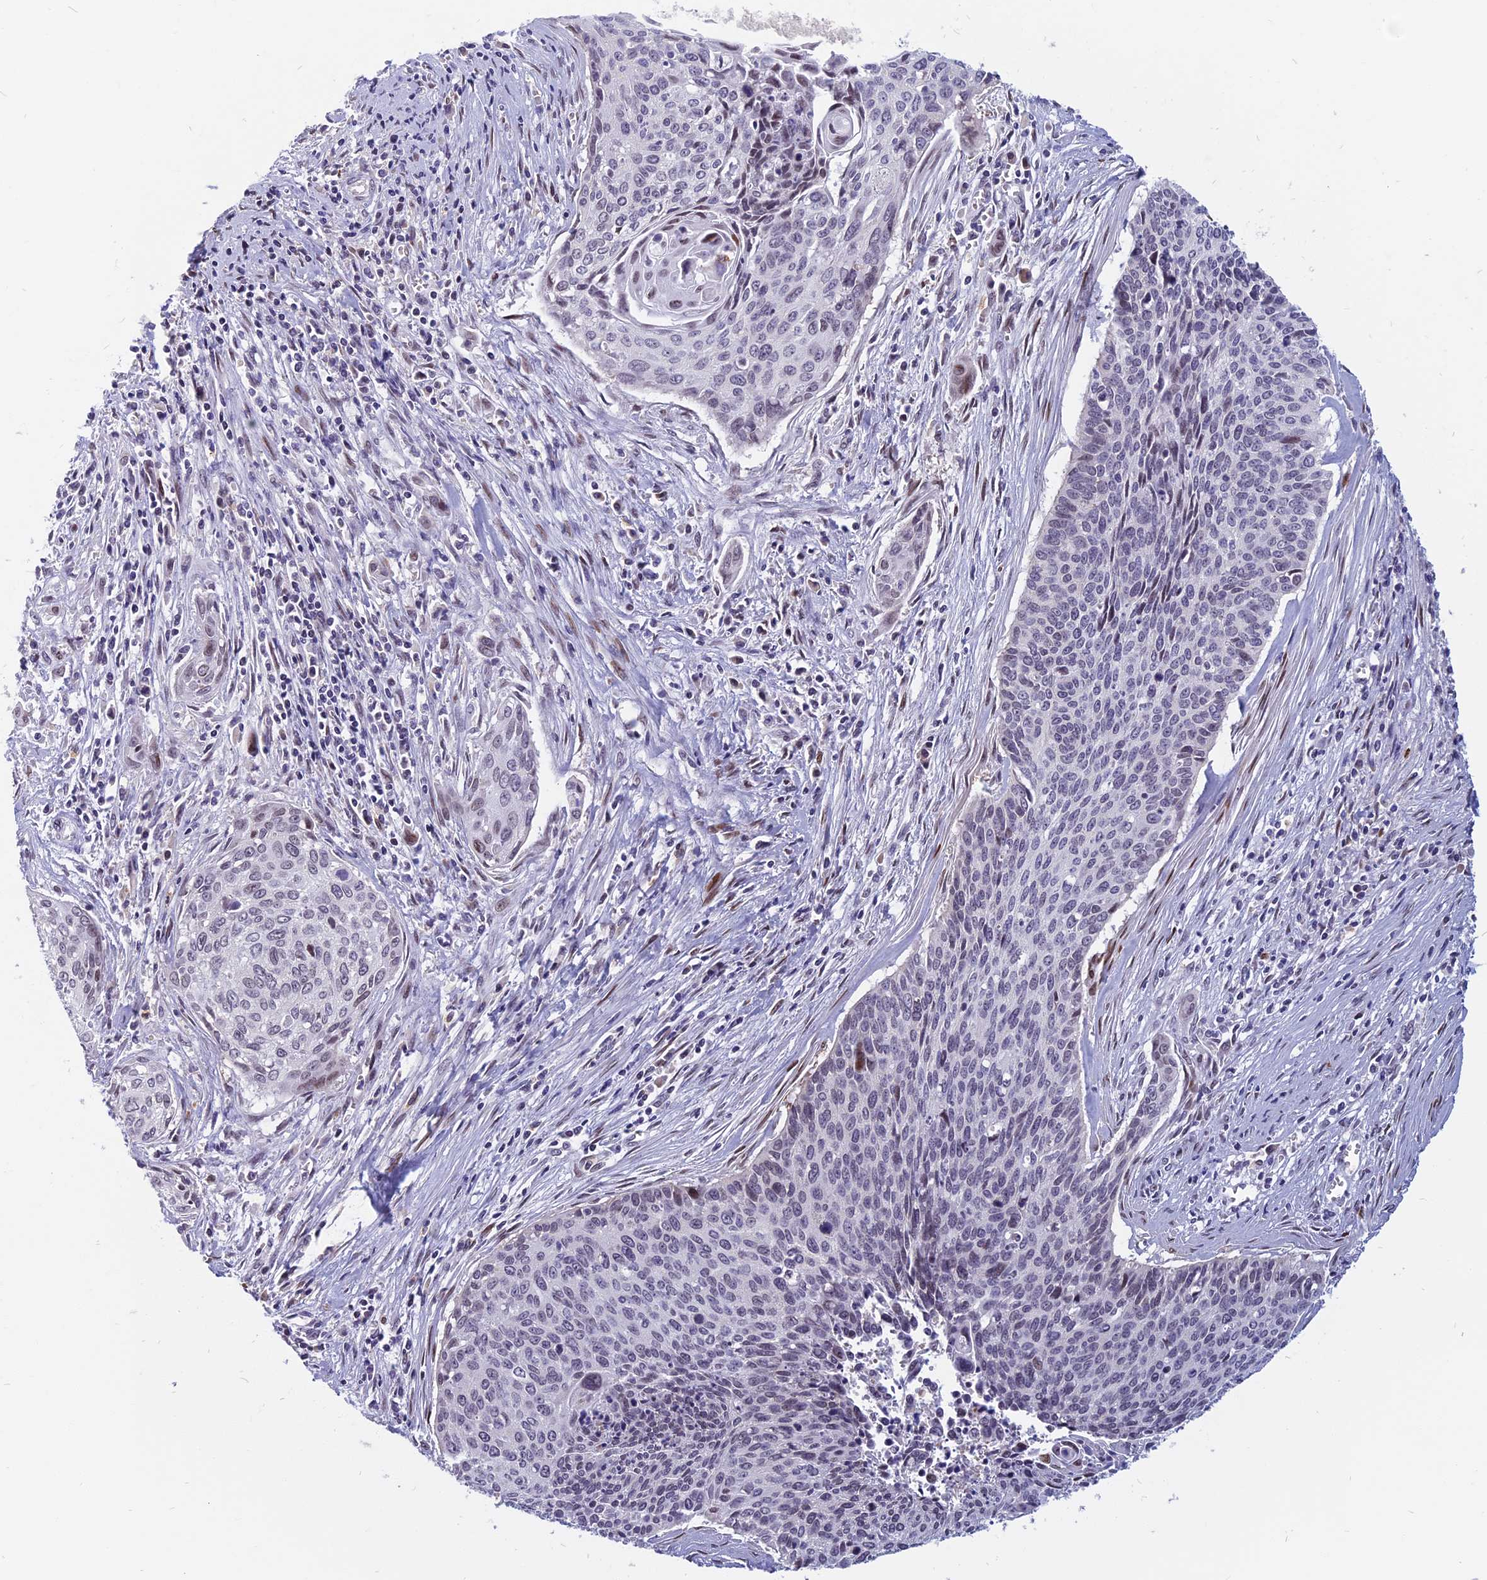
{"staining": {"intensity": "negative", "quantity": "none", "location": "none"}, "tissue": "cervical cancer", "cell_type": "Tumor cells", "image_type": "cancer", "snomed": [{"axis": "morphology", "description": "Squamous cell carcinoma, NOS"}, {"axis": "topography", "description": "Cervix"}], "caption": "High magnification brightfield microscopy of cervical squamous cell carcinoma stained with DAB (3,3'-diaminobenzidine) (brown) and counterstained with hematoxylin (blue): tumor cells show no significant staining.", "gene": "CDC7", "patient": {"sex": "female", "age": 55}}